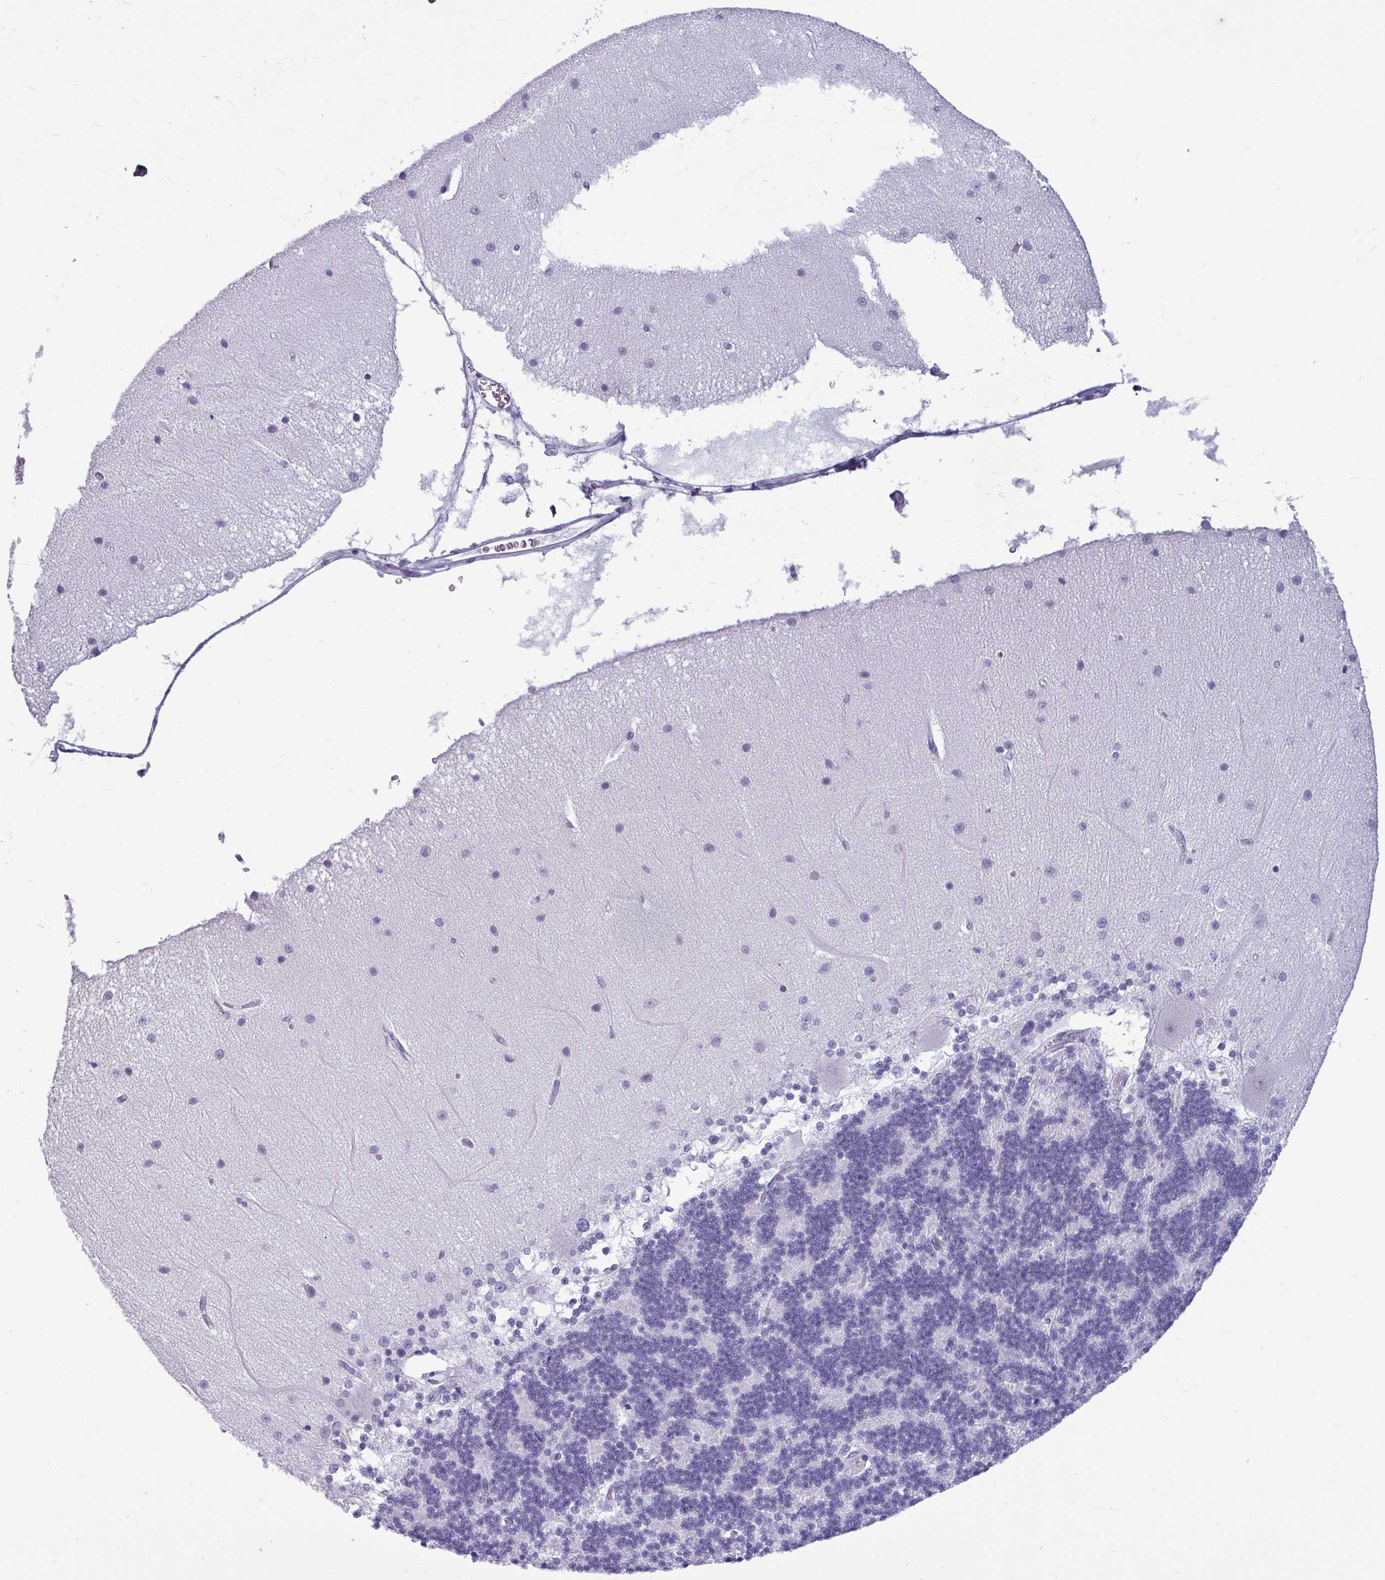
{"staining": {"intensity": "negative", "quantity": "none", "location": "none"}, "tissue": "cerebellum", "cell_type": "Cells in granular layer", "image_type": "normal", "snomed": [{"axis": "morphology", "description": "Normal tissue, NOS"}, {"axis": "topography", "description": "Cerebellum"}], "caption": "This micrograph is of unremarkable cerebellum stained with immunohistochemistry (IHC) to label a protein in brown with the nuclei are counter-stained blue. There is no positivity in cells in granular layer.", "gene": "SRGAP1", "patient": {"sex": "female", "age": 54}}